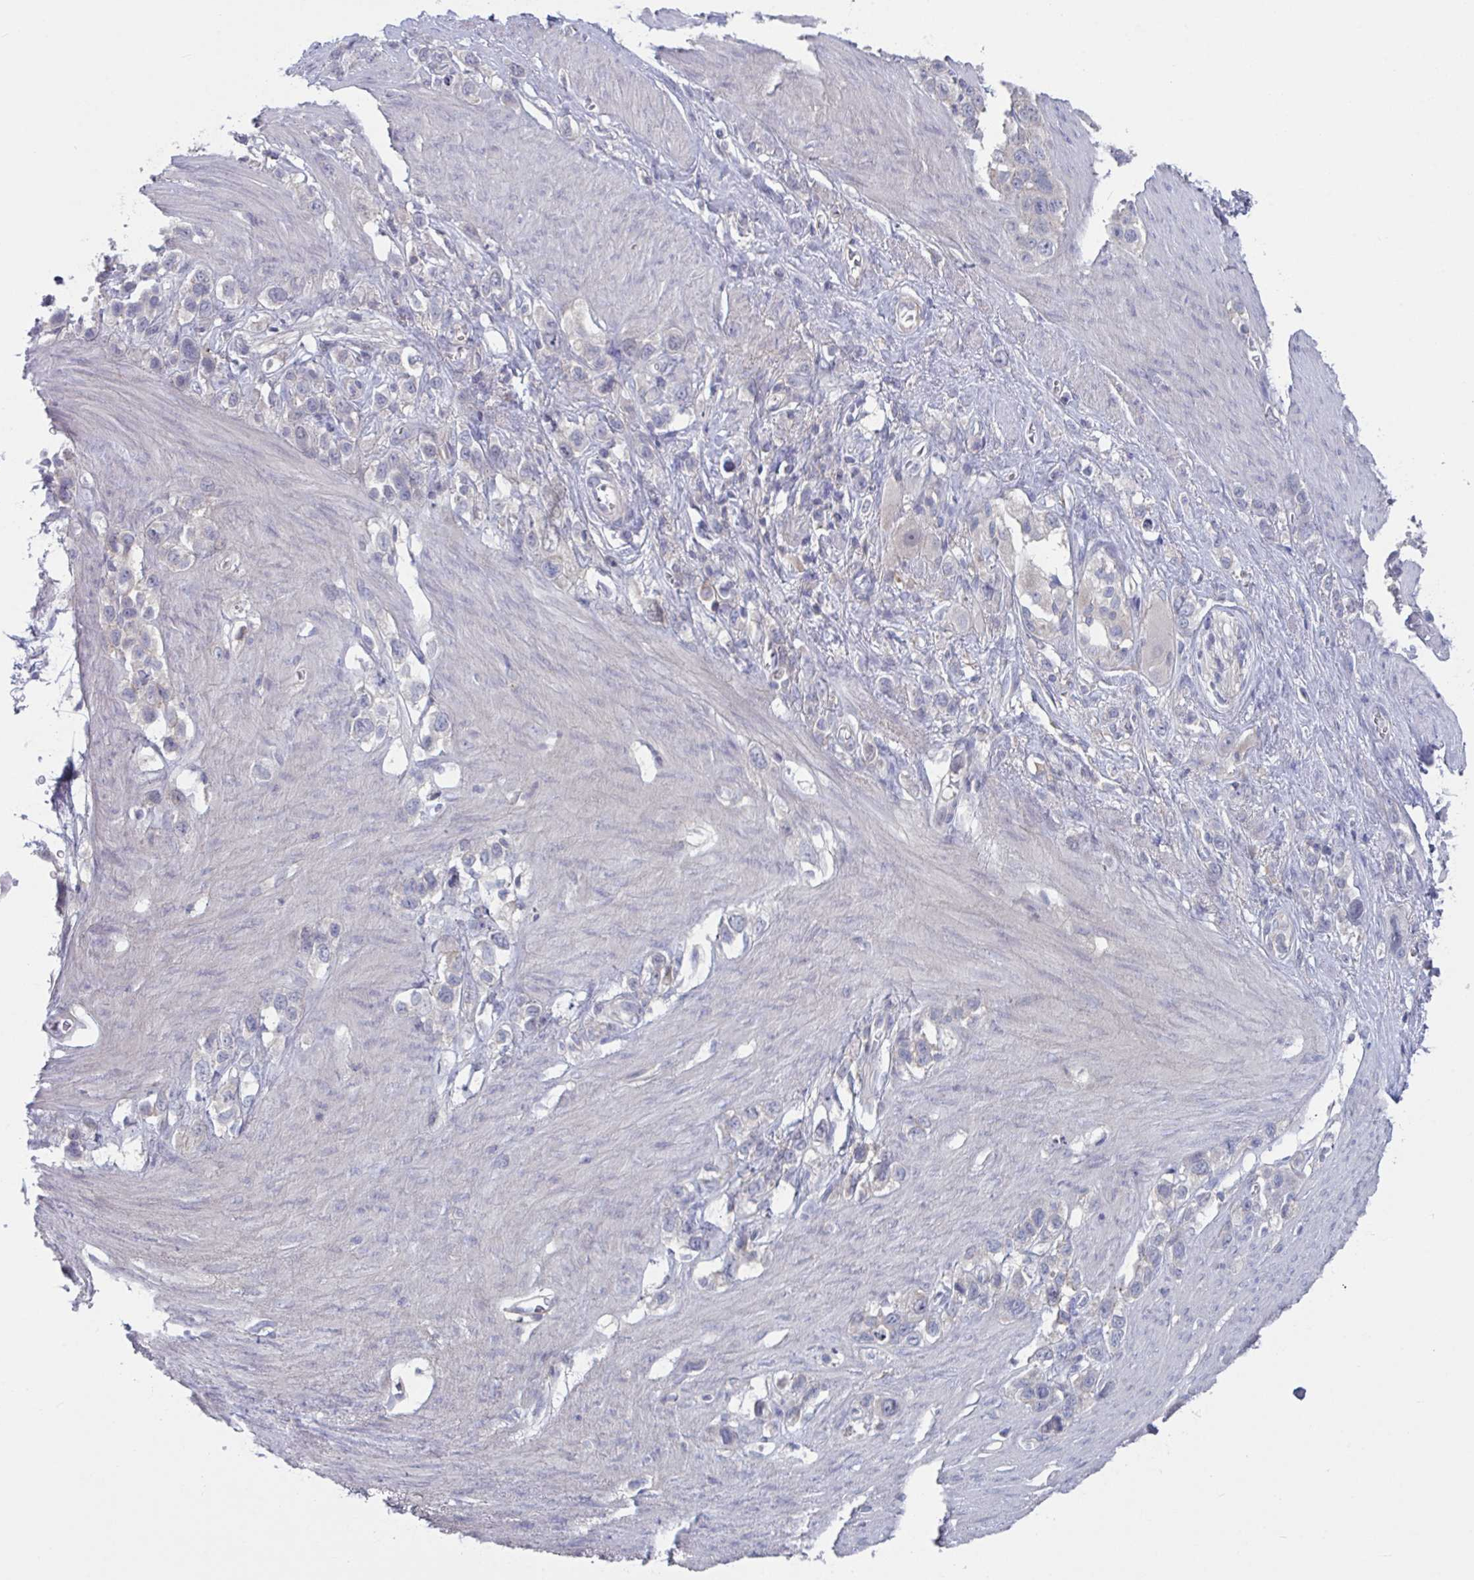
{"staining": {"intensity": "negative", "quantity": "none", "location": "none"}, "tissue": "stomach cancer", "cell_type": "Tumor cells", "image_type": "cancer", "snomed": [{"axis": "morphology", "description": "Adenocarcinoma, NOS"}, {"axis": "topography", "description": "Stomach"}], "caption": "Tumor cells show no significant protein positivity in stomach cancer (adenocarcinoma).", "gene": "STK26", "patient": {"sex": "female", "age": 65}}